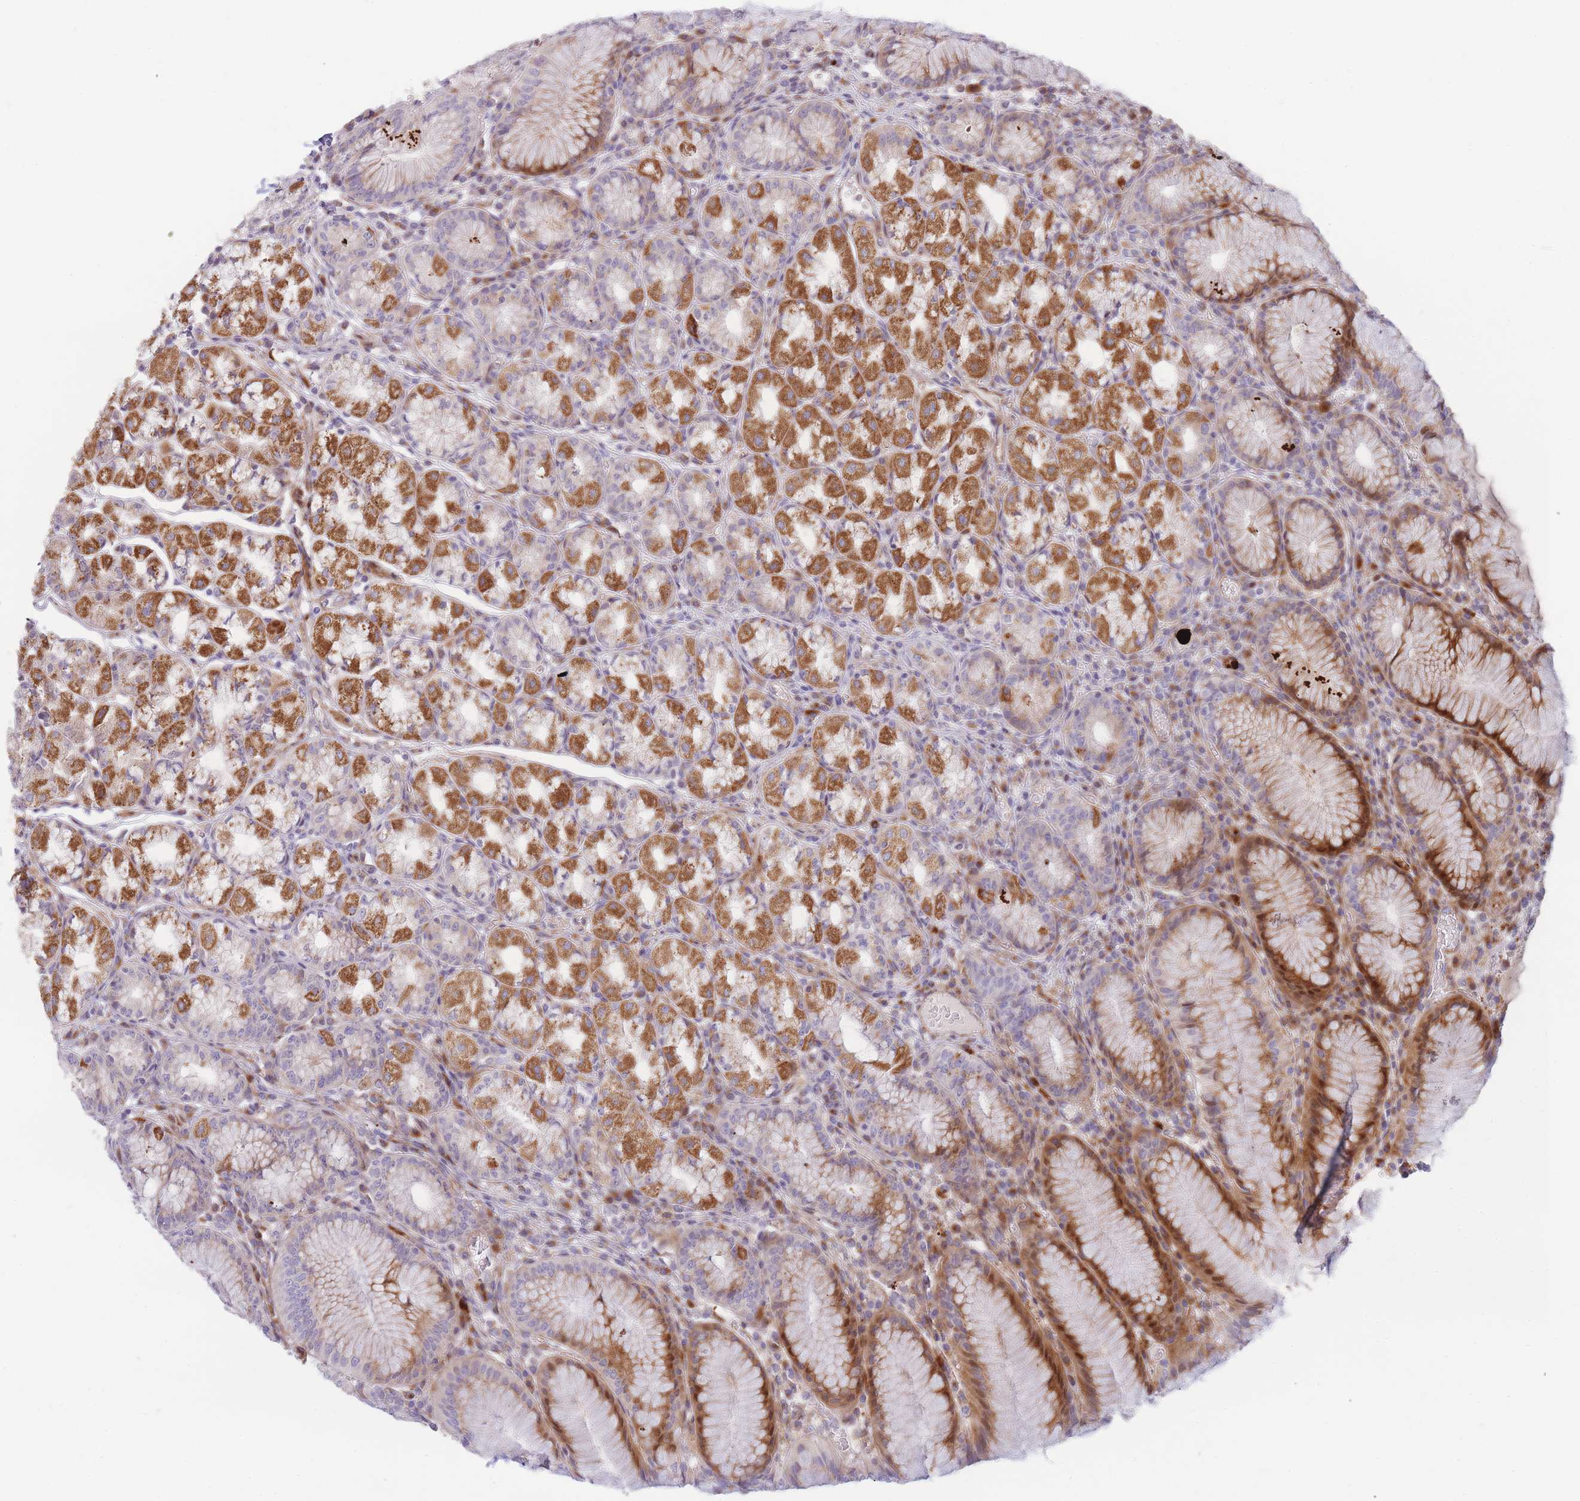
{"staining": {"intensity": "strong", "quantity": "25%-75%", "location": "cytoplasmic/membranous"}, "tissue": "stomach", "cell_type": "Glandular cells", "image_type": "normal", "snomed": [{"axis": "morphology", "description": "Normal tissue, NOS"}, {"axis": "topography", "description": "Stomach"}], "caption": "Strong cytoplasmic/membranous positivity for a protein is appreciated in approximately 25%-75% of glandular cells of normal stomach using IHC.", "gene": "ATP5MC2", "patient": {"sex": "male", "age": 55}}